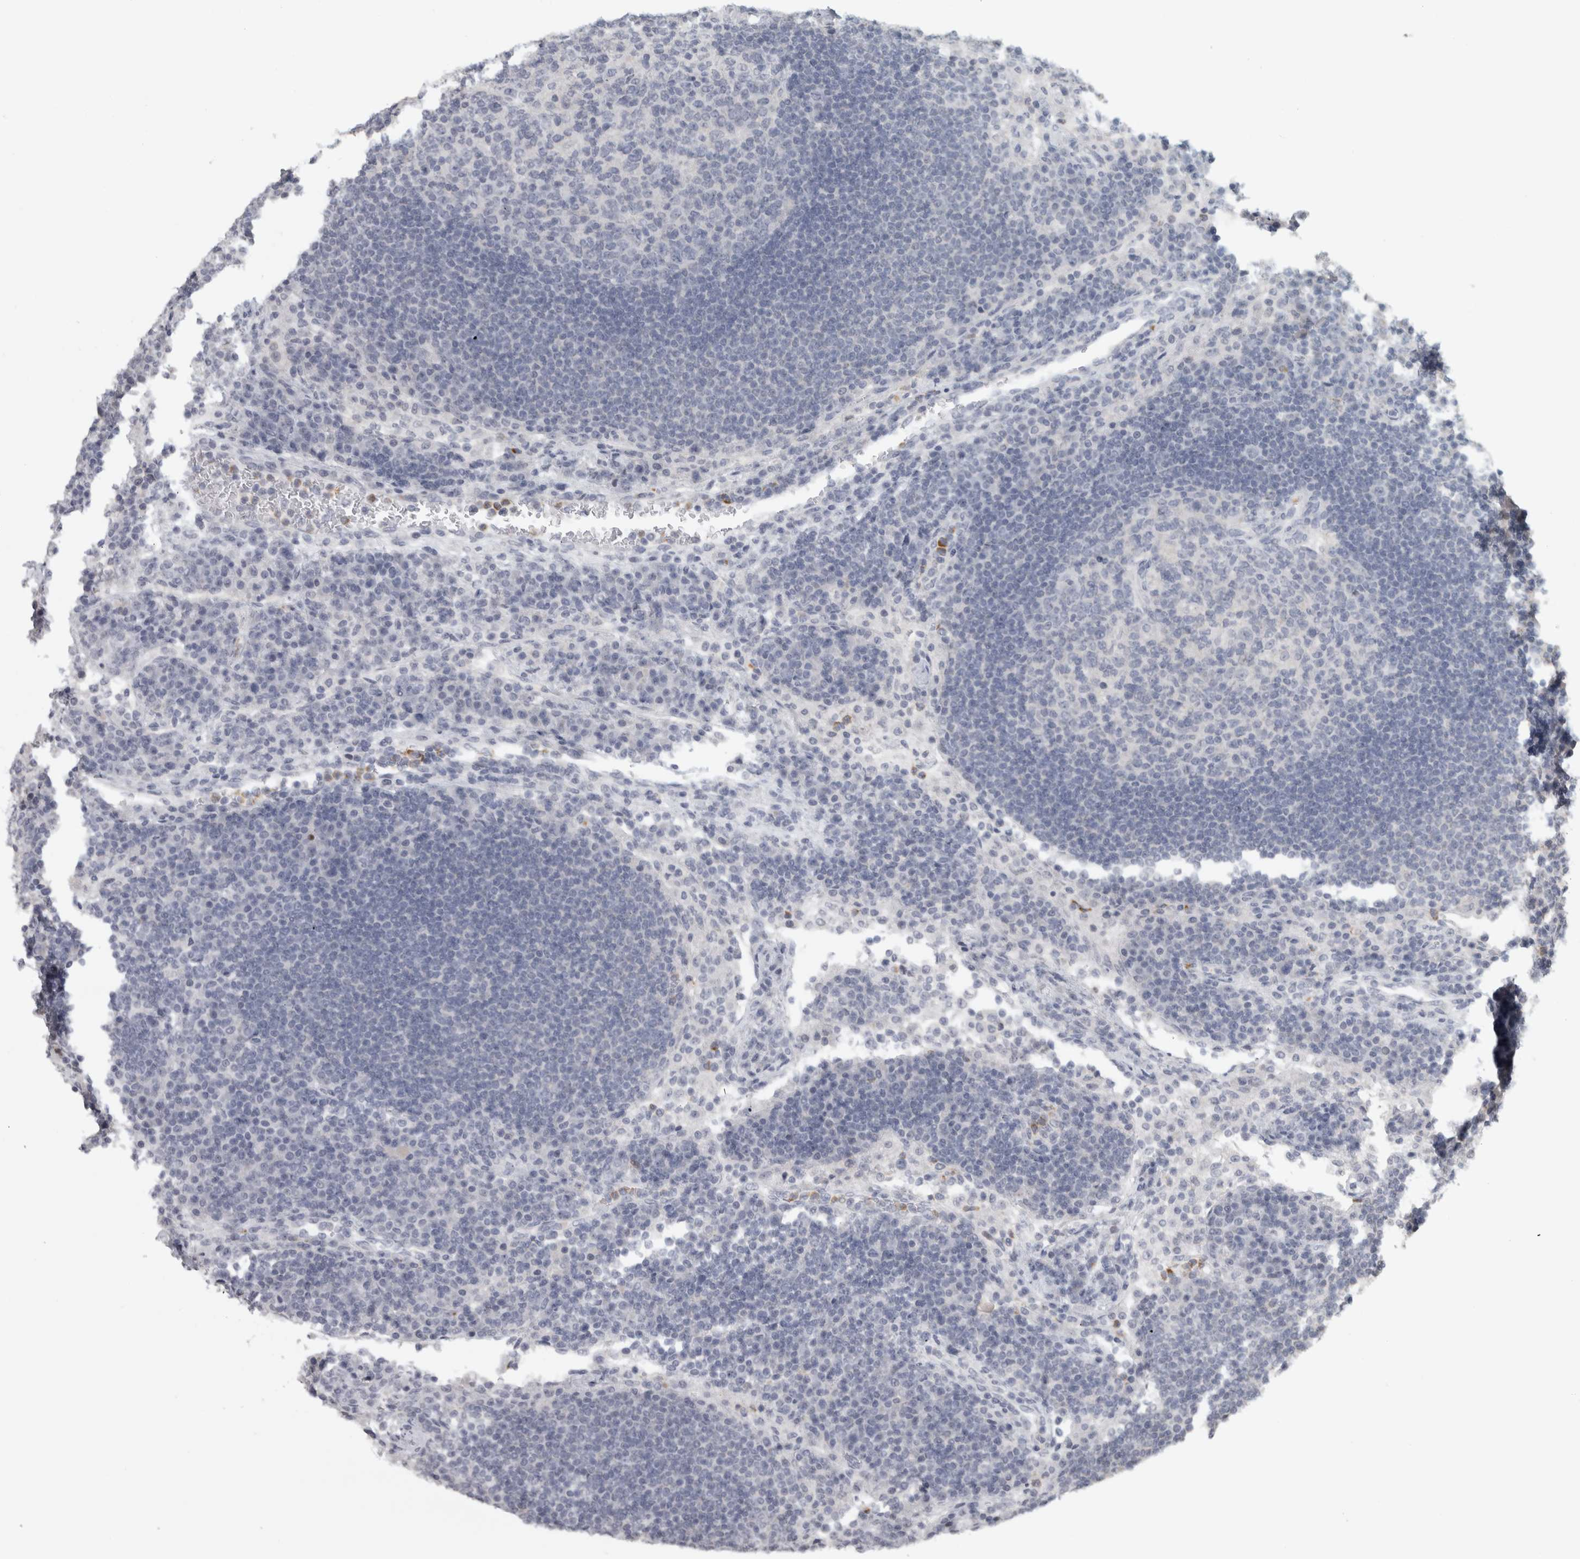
{"staining": {"intensity": "negative", "quantity": "none", "location": "none"}, "tissue": "lymph node", "cell_type": "Germinal center cells", "image_type": "normal", "snomed": [{"axis": "morphology", "description": "Normal tissue, NOS"}, {"axis": "topography", "description": "Lymph node"}], "caption": "Lymph node stained for a protein using IHC displays no expression germinal center cells.", "gene": "PTPRN2", "patient": {"sex": "female", "age": 53}}